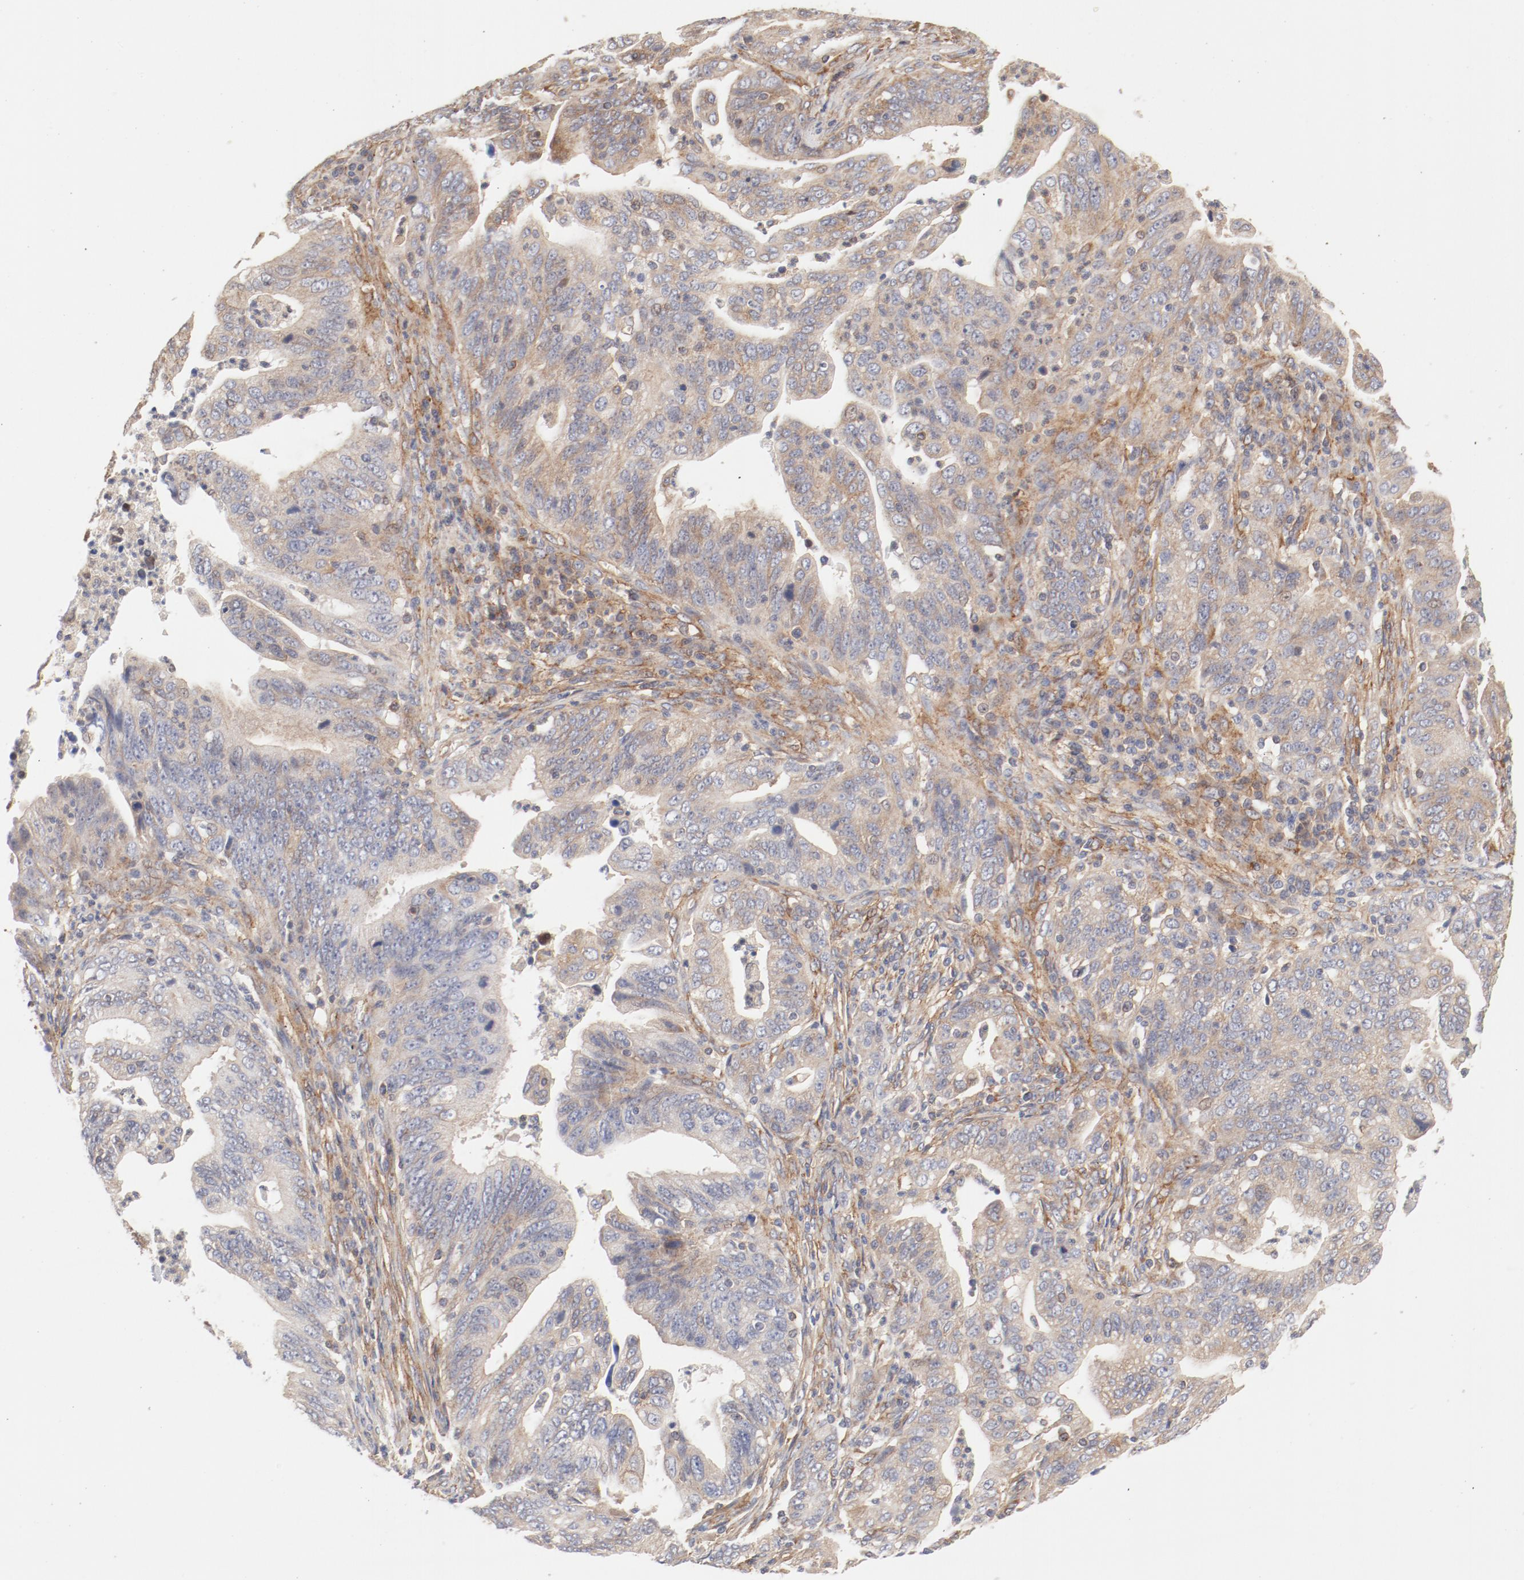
{"staining": {"intensity": "weak", "quantity": ">75%", "location": "cytoplasmic/membranous"}, "tissue": "stomach cancer", "cell_type": "Tumor cells", "image_type": "cancer", "snomed": [{"axis": "morphology", "description": "Adenocarcinoma, NOS"}, {"axis": "topography", "description": "Stomach, upper"}], "caption": "A low amount of weak cytoplasmic/membranous positivity is appreciated in about >75% of tumor cells in stomach cancer (adenocarcinoma) tissue.", "gene": "AP2A1", "patient": {"sex": "female", "age": 50}}